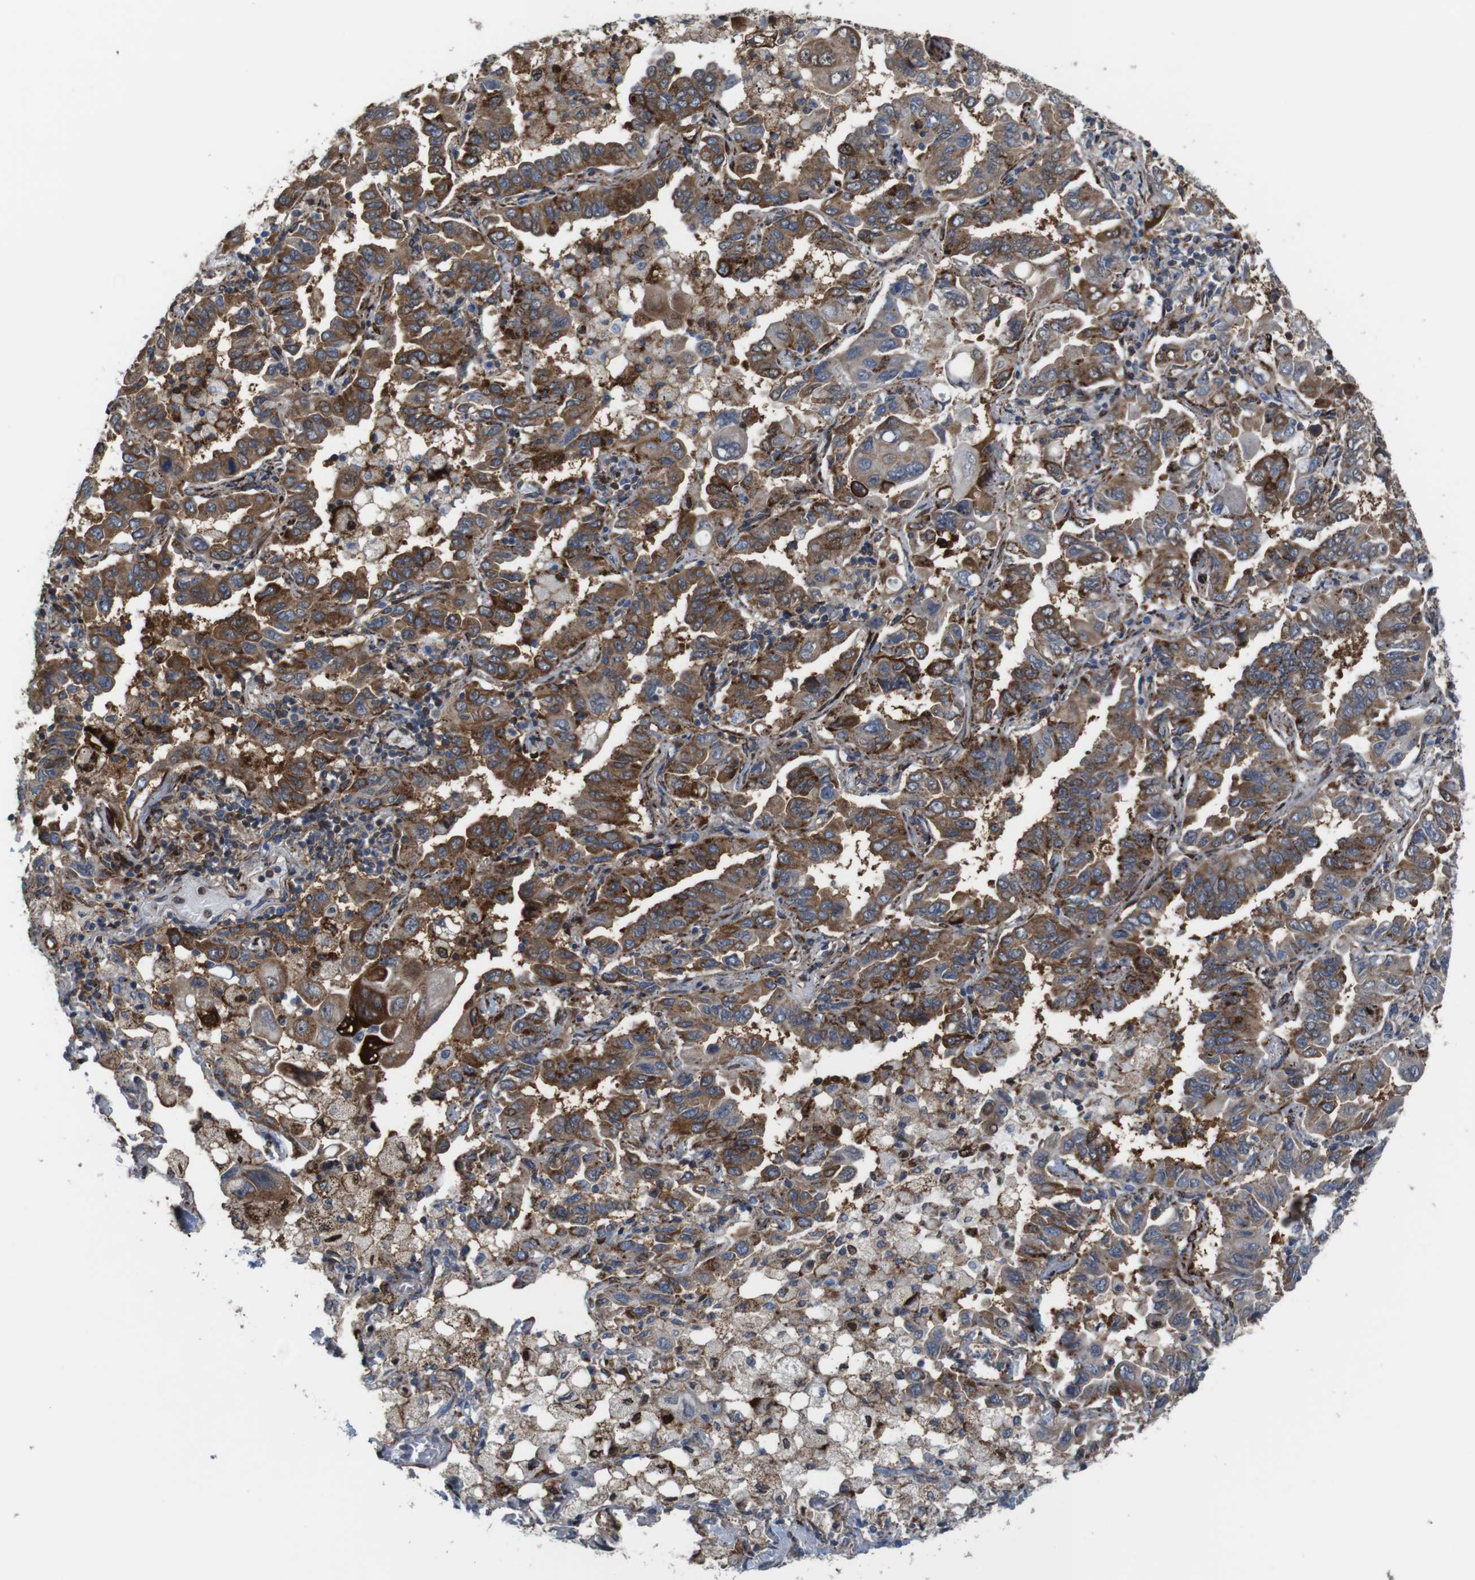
{"staining": {"intensity": "strong", "quantity": ">75%", "location": "cytoplasmic/membranous"}, "tissue": "lung cancer", "cell_type": "Tumor cells", "image_type": "cancer", "snomed": [{"axis": "morphology", "description": "Adenocarcinoma, NOS"}, {"axis": "topography", "description": "Lung"}], "caption": "A micrograph showing strong cytoplasmic/membranous positivity in about >75% of tumor cells in lung cancer (adenocarcinoma), as visualized by brown immunohistochemical staining.", "gene": "PCOLCE2", "patient": {"sex": "male", "age": 64}}